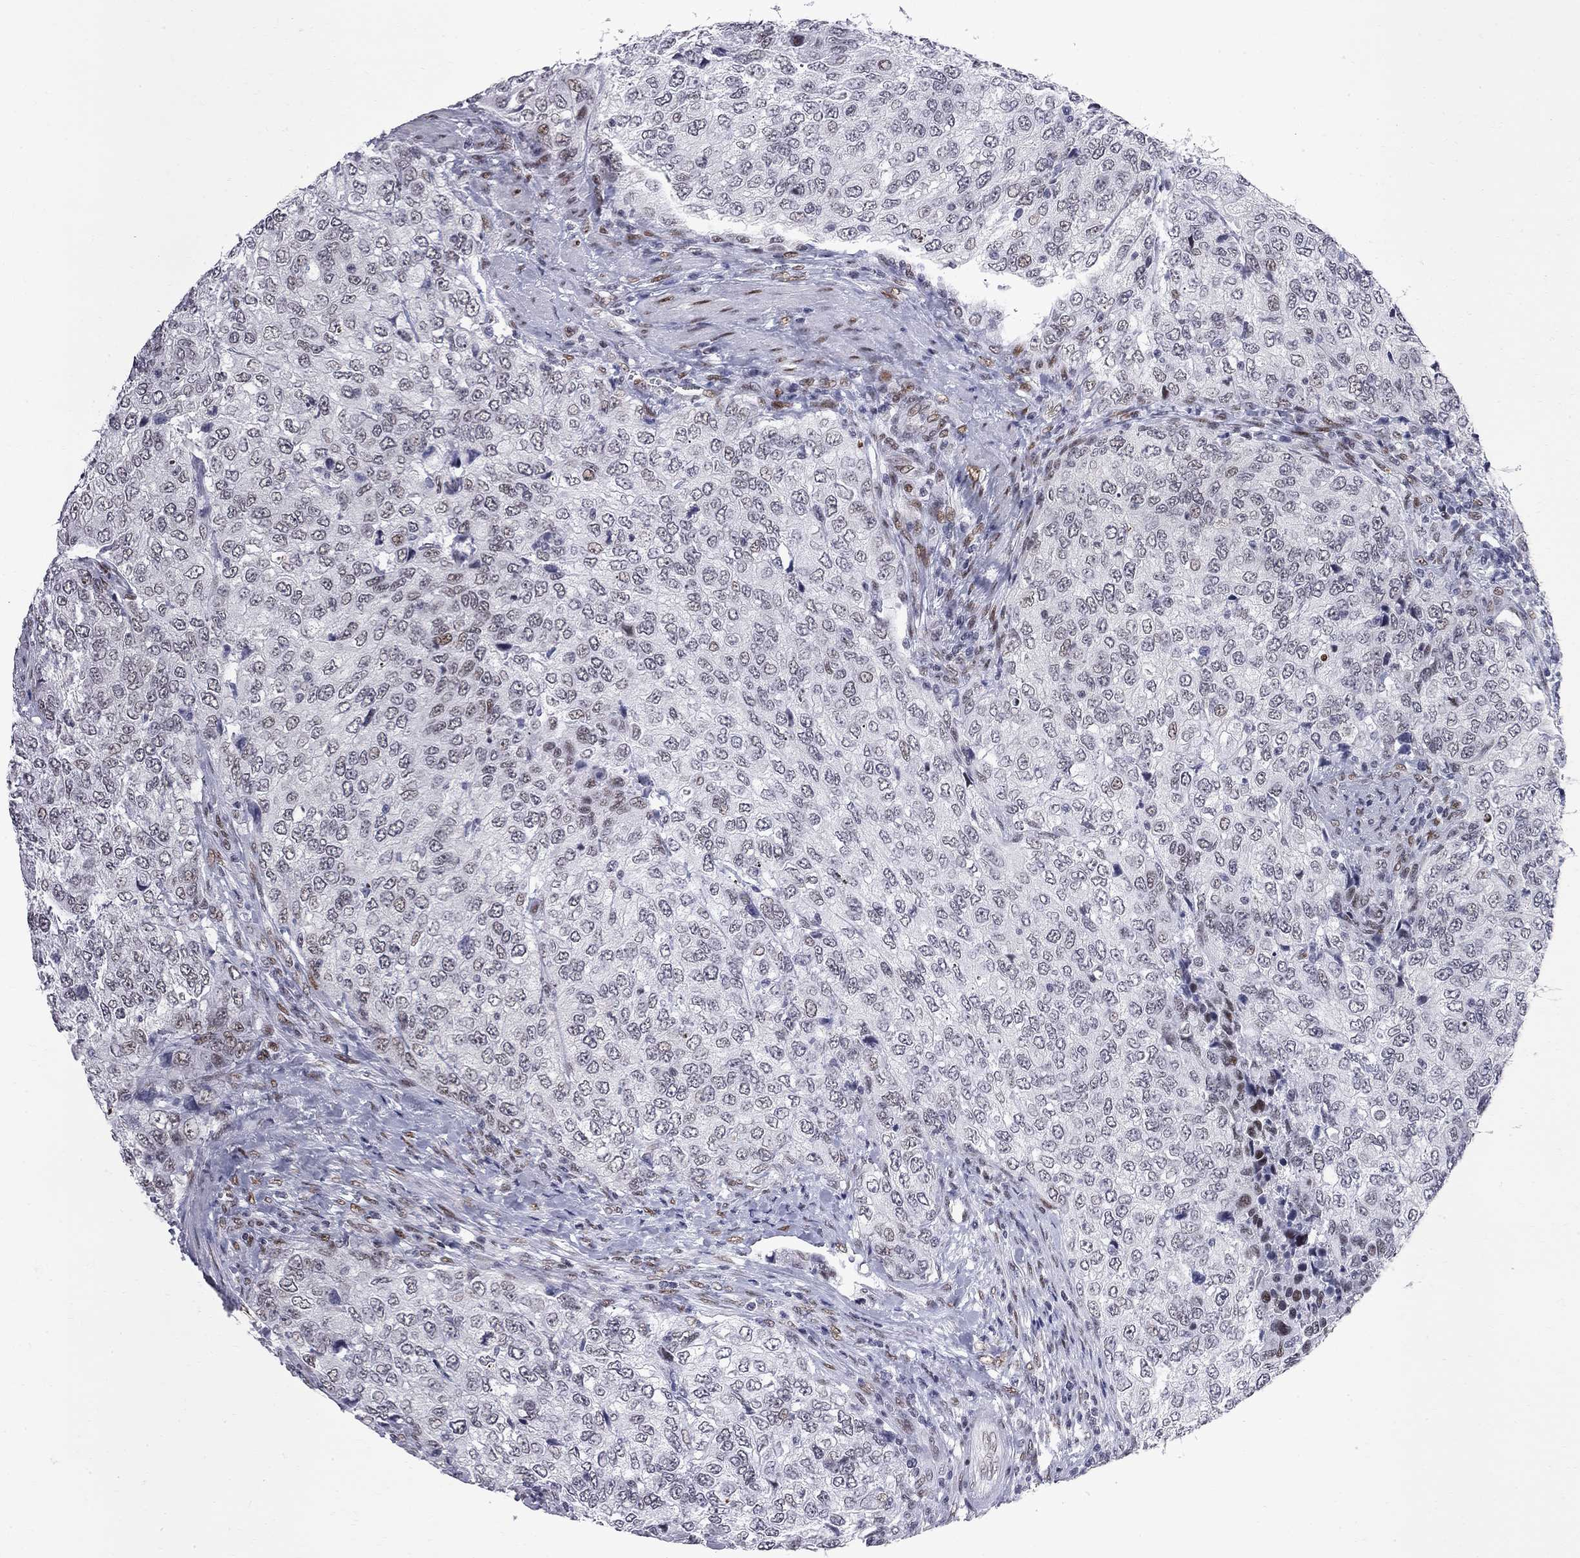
{"staining": {"intensity": "weak", "quantity": "<25%", "location": "nuclear"}, "tissue": "urothelial cancer", "cell_type": "Tumor cells", "image_type": "cancer", "snomed": [{"axis": "morphology", "description": "Urothelial carcinoma, High grade"}, {"axis": "topography", "description": "Urinary bladder"}], "caption": "Micrograph shows no protein positivity in tumor cells of urothelial carcinoma (high-grade) tissue.", "gene": "ZBTB47", "patient": {"sex": "female", "age": 78}}